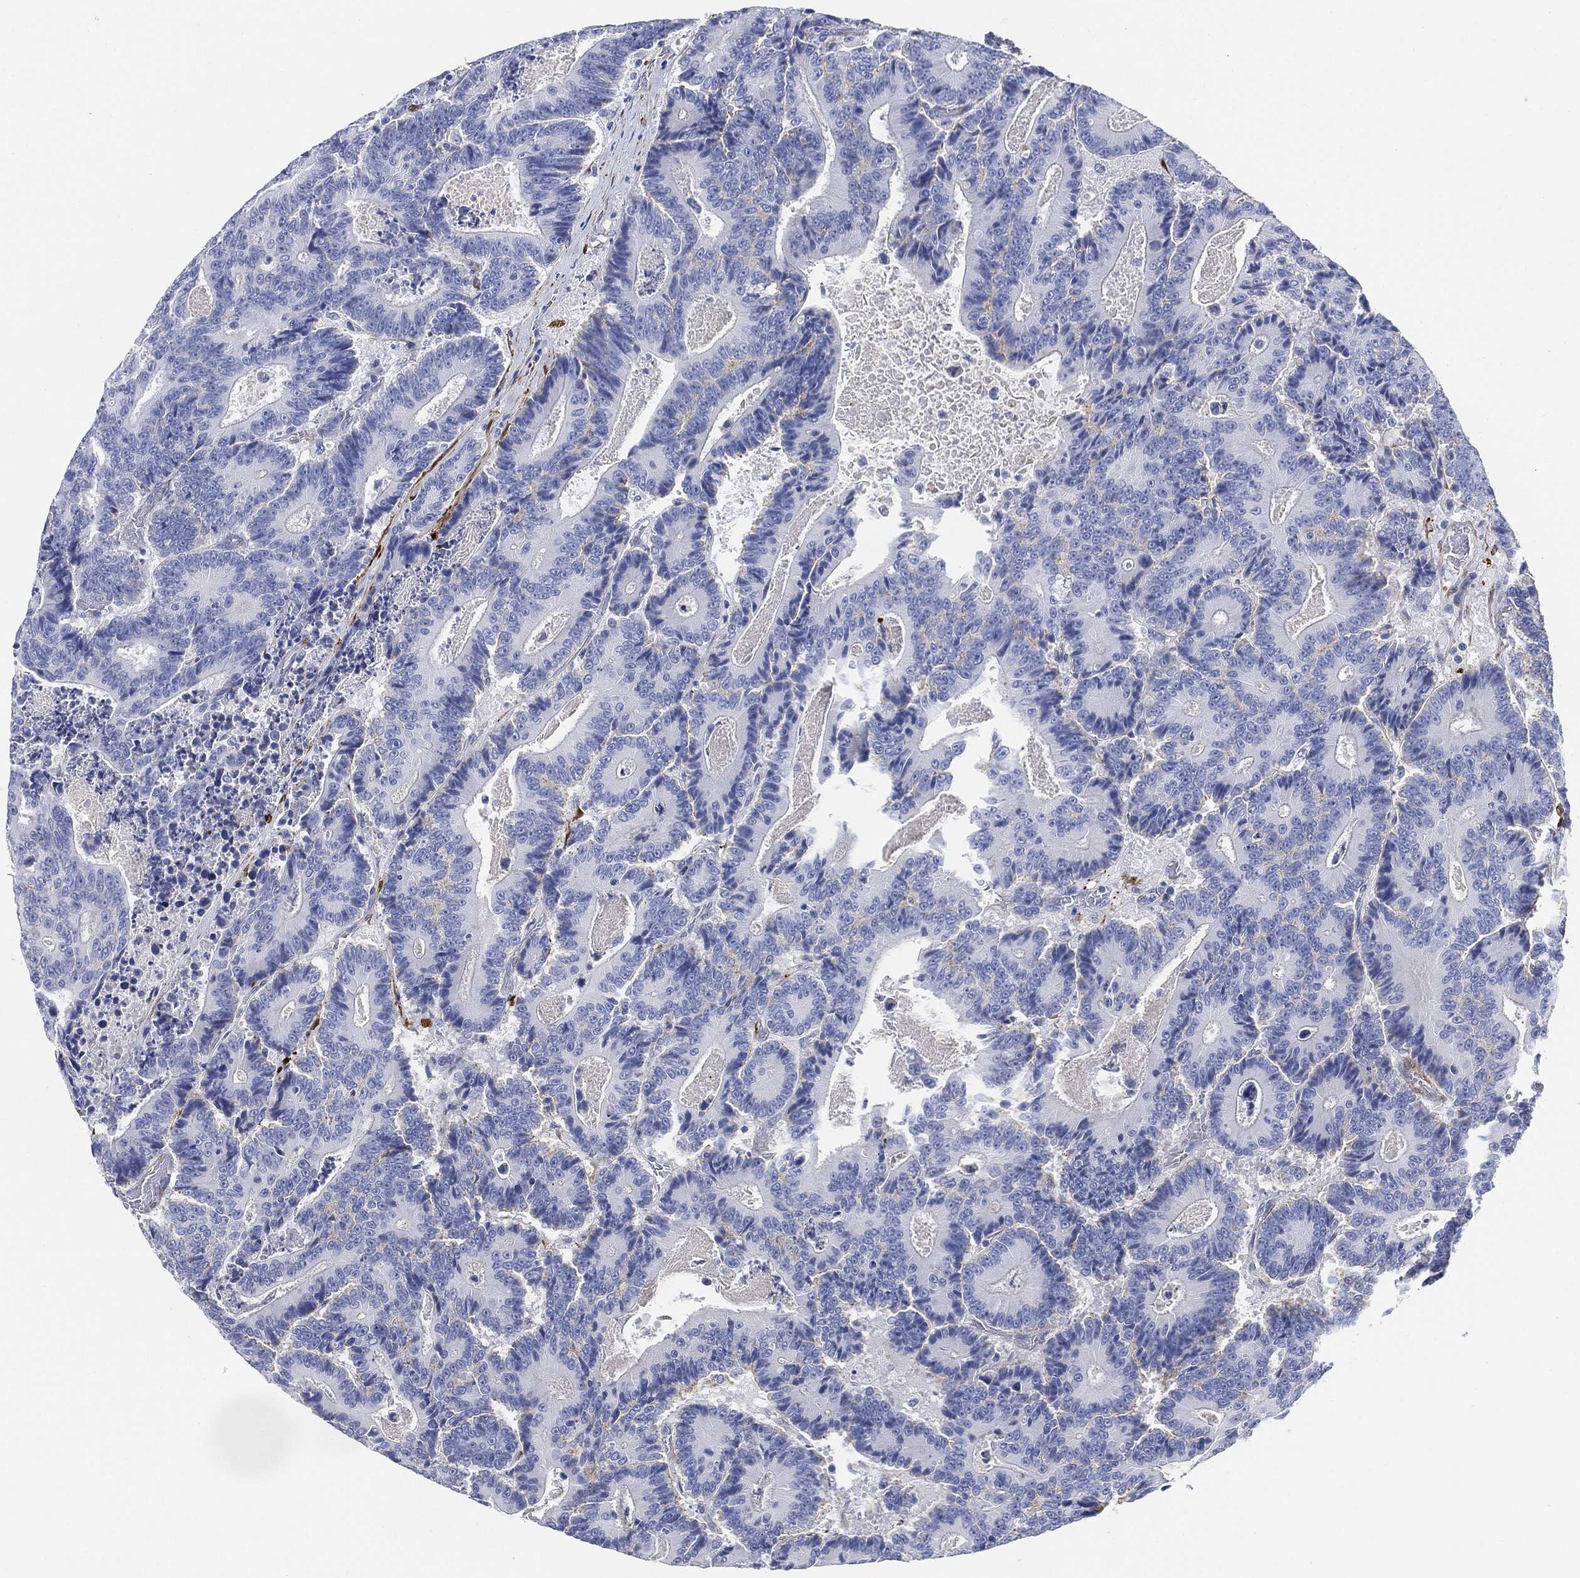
{"staining": {"intensity": "negative", "quantity": "none", "location": "none"}, "tissue": "colorectal cancer", "cell_type": "Tumor cells", "image_type": "cancer", "snomed": [{"axis": "morphology", "description": "Adenocarcinoma, NOS"}, {"axis": "topography", "description": "Colon"}], "caption": "A photomicrograph of colorectal cancer (adenocarcinoma) stained for a protein displays no brown staining in tumor cells.", "gene": "TAGLN", "patient": {"sex": "male", "age": 83}}